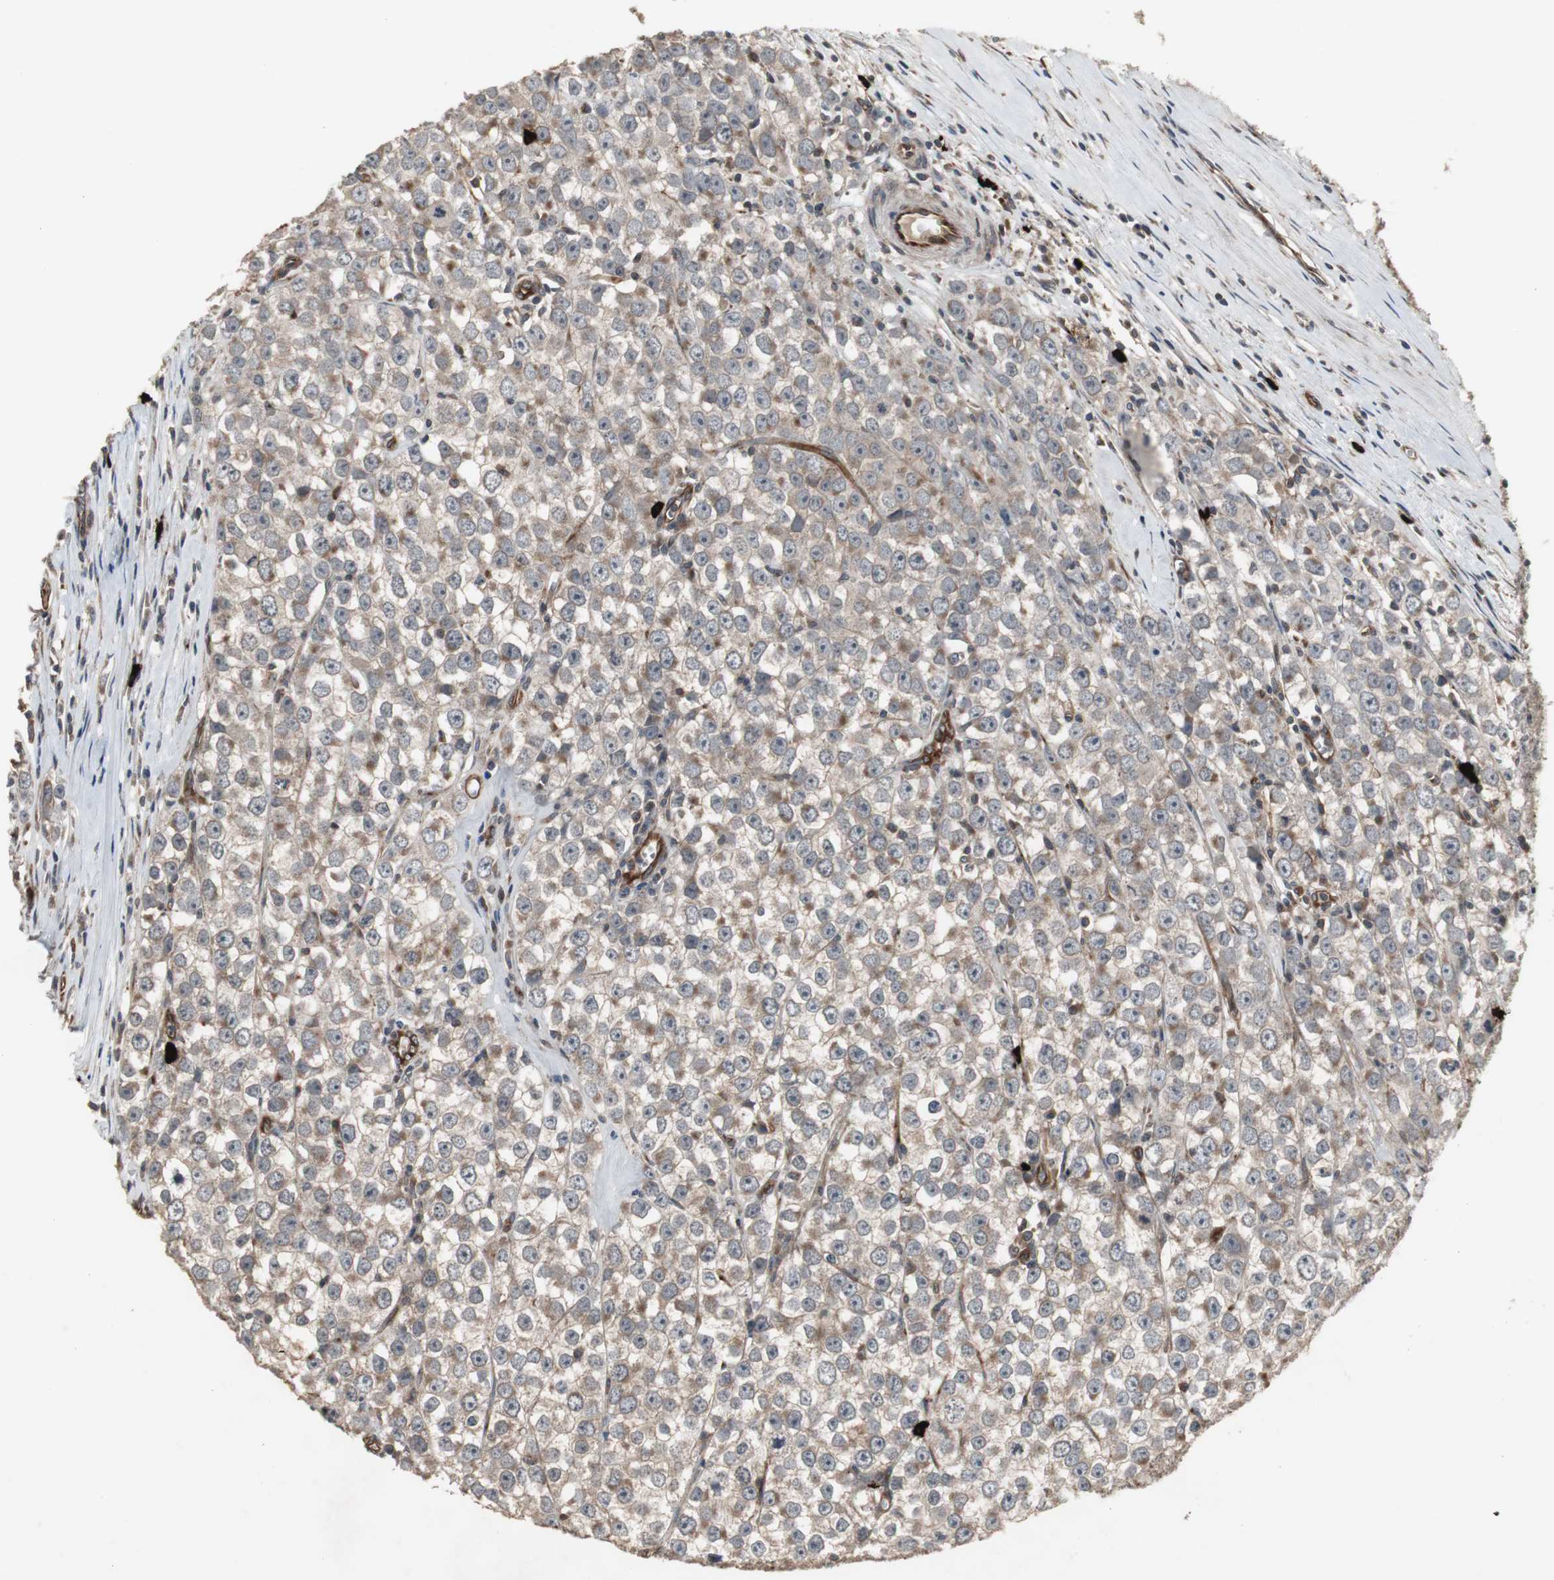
{"staining": {"intensity": "weak", "quantity": ">75%", "location": "cytoplasmic/membranous"}, "tissue": "testis cancer", "cell_type": "Tumor cells", "image_type": "cancer", "snomed": [{"axis": "morphology", "description": "Seminoma, NOS"}, {"axis": "morphology", "description": "Carcinoma, Embryonal, NOS"}, {"axis": "topography", "description": "Testis"}], "caption": "Protein analysis of testis cancer (seminoma) tissue exhibits weak cytoplasmic/membranous expression in about >75% of tumor cells.", "gene": "ATP2B2", "patient": {"sex": "male", "age": 52}}